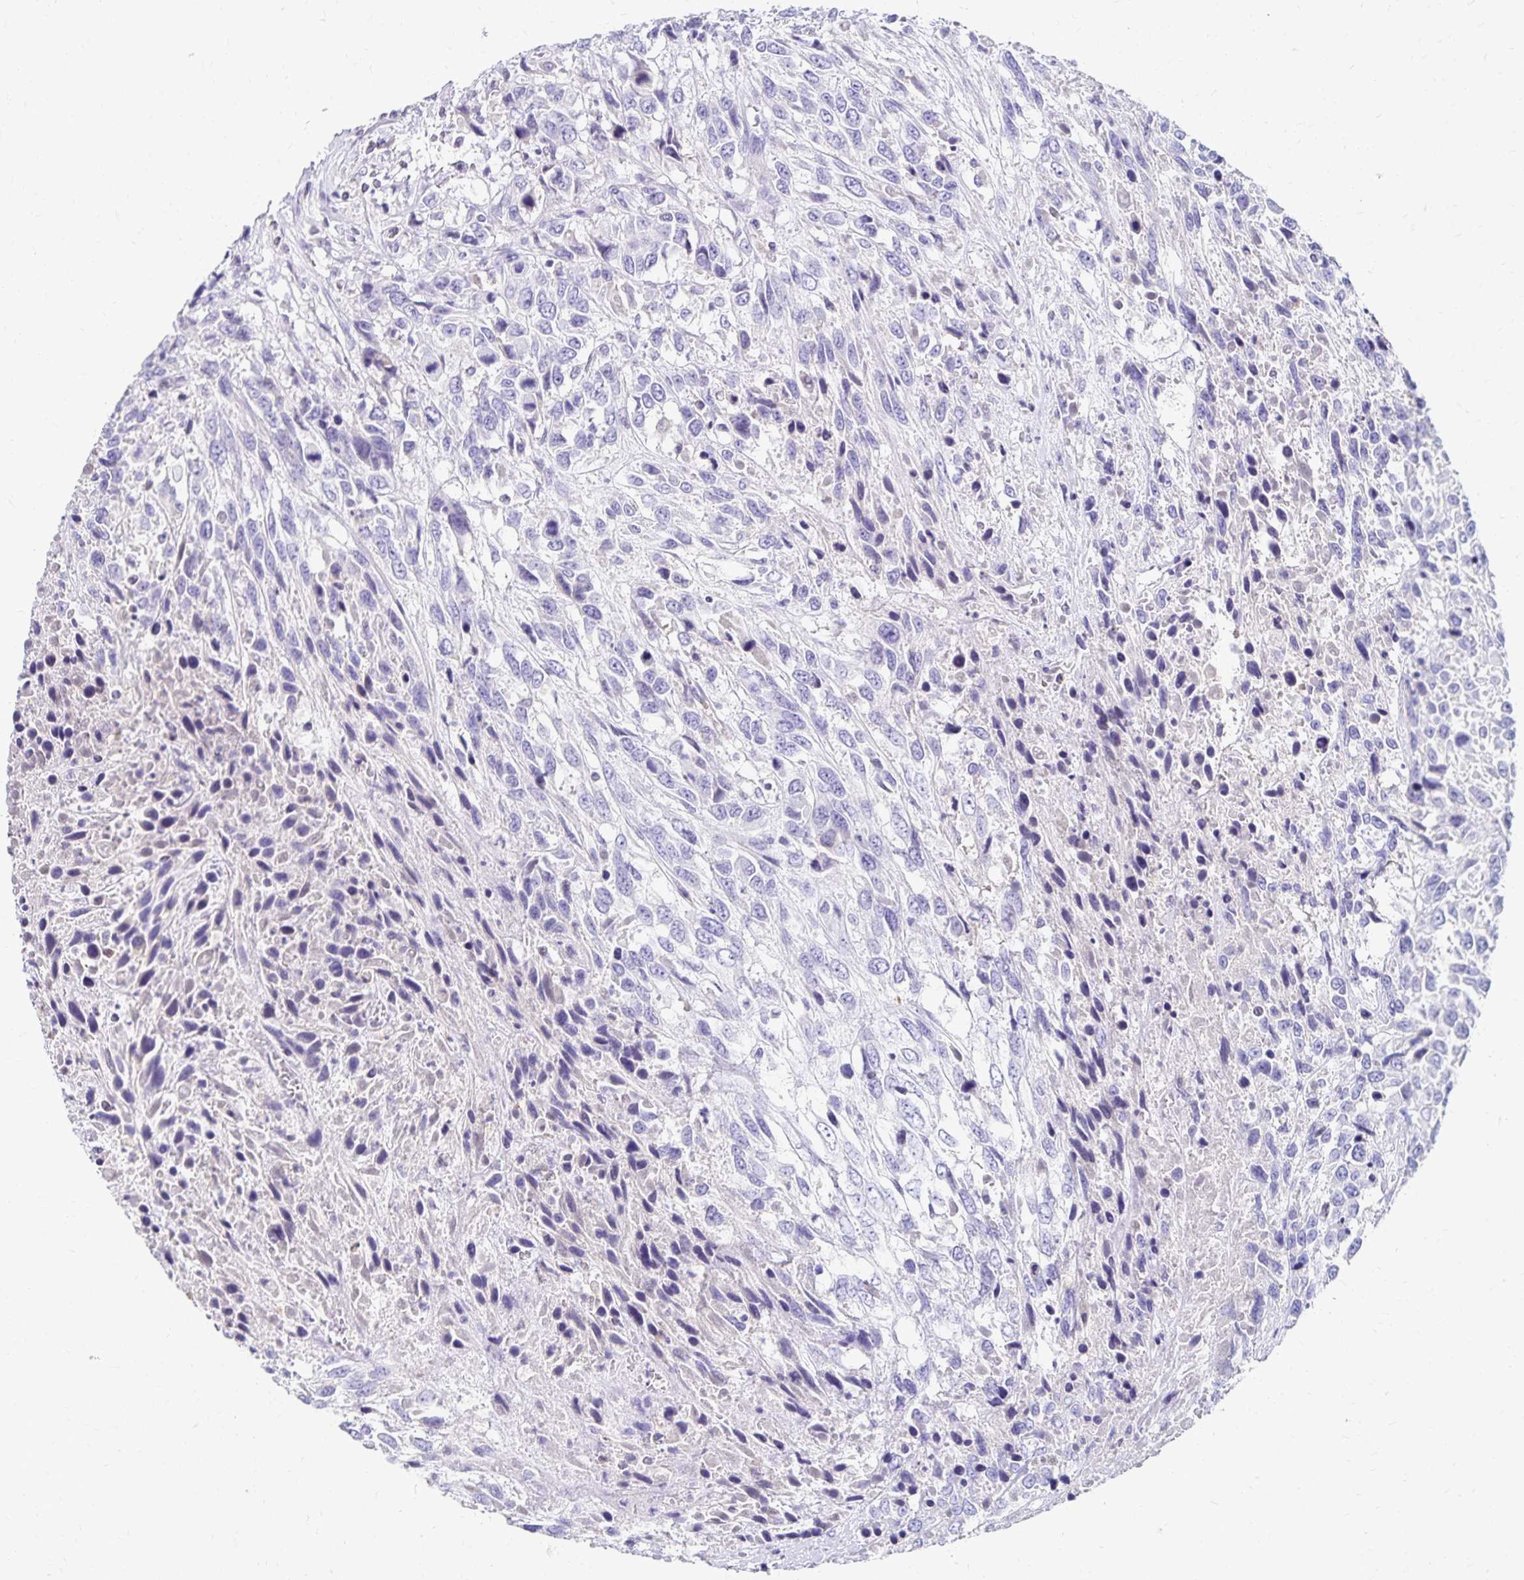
{"staining": {"intensity": "negative", "quantity": "none", "location": "none"}, "tissue": "urothelial cancer", "cell_type": "Tumor cells", "image_type": "cancer", "snomed": [{"axis": "morphology", "description": "Urothelial carcinoma, High grade"}, {"axis": "topography", "description": "Urinary bladder"}], "caption": "High power microscopy image of an IHC micrograph of urothelial cancer, revealing no significant positivity in tumor cells. (Stains: DAB (3,3'-diaminobenzidine) immunohistochemistry with hematoxylin counter stain, Microscopy: brightfield microscopy at high magnification).", "gene": "PAX5", "patient": {"sex": "female", "age": 70}}